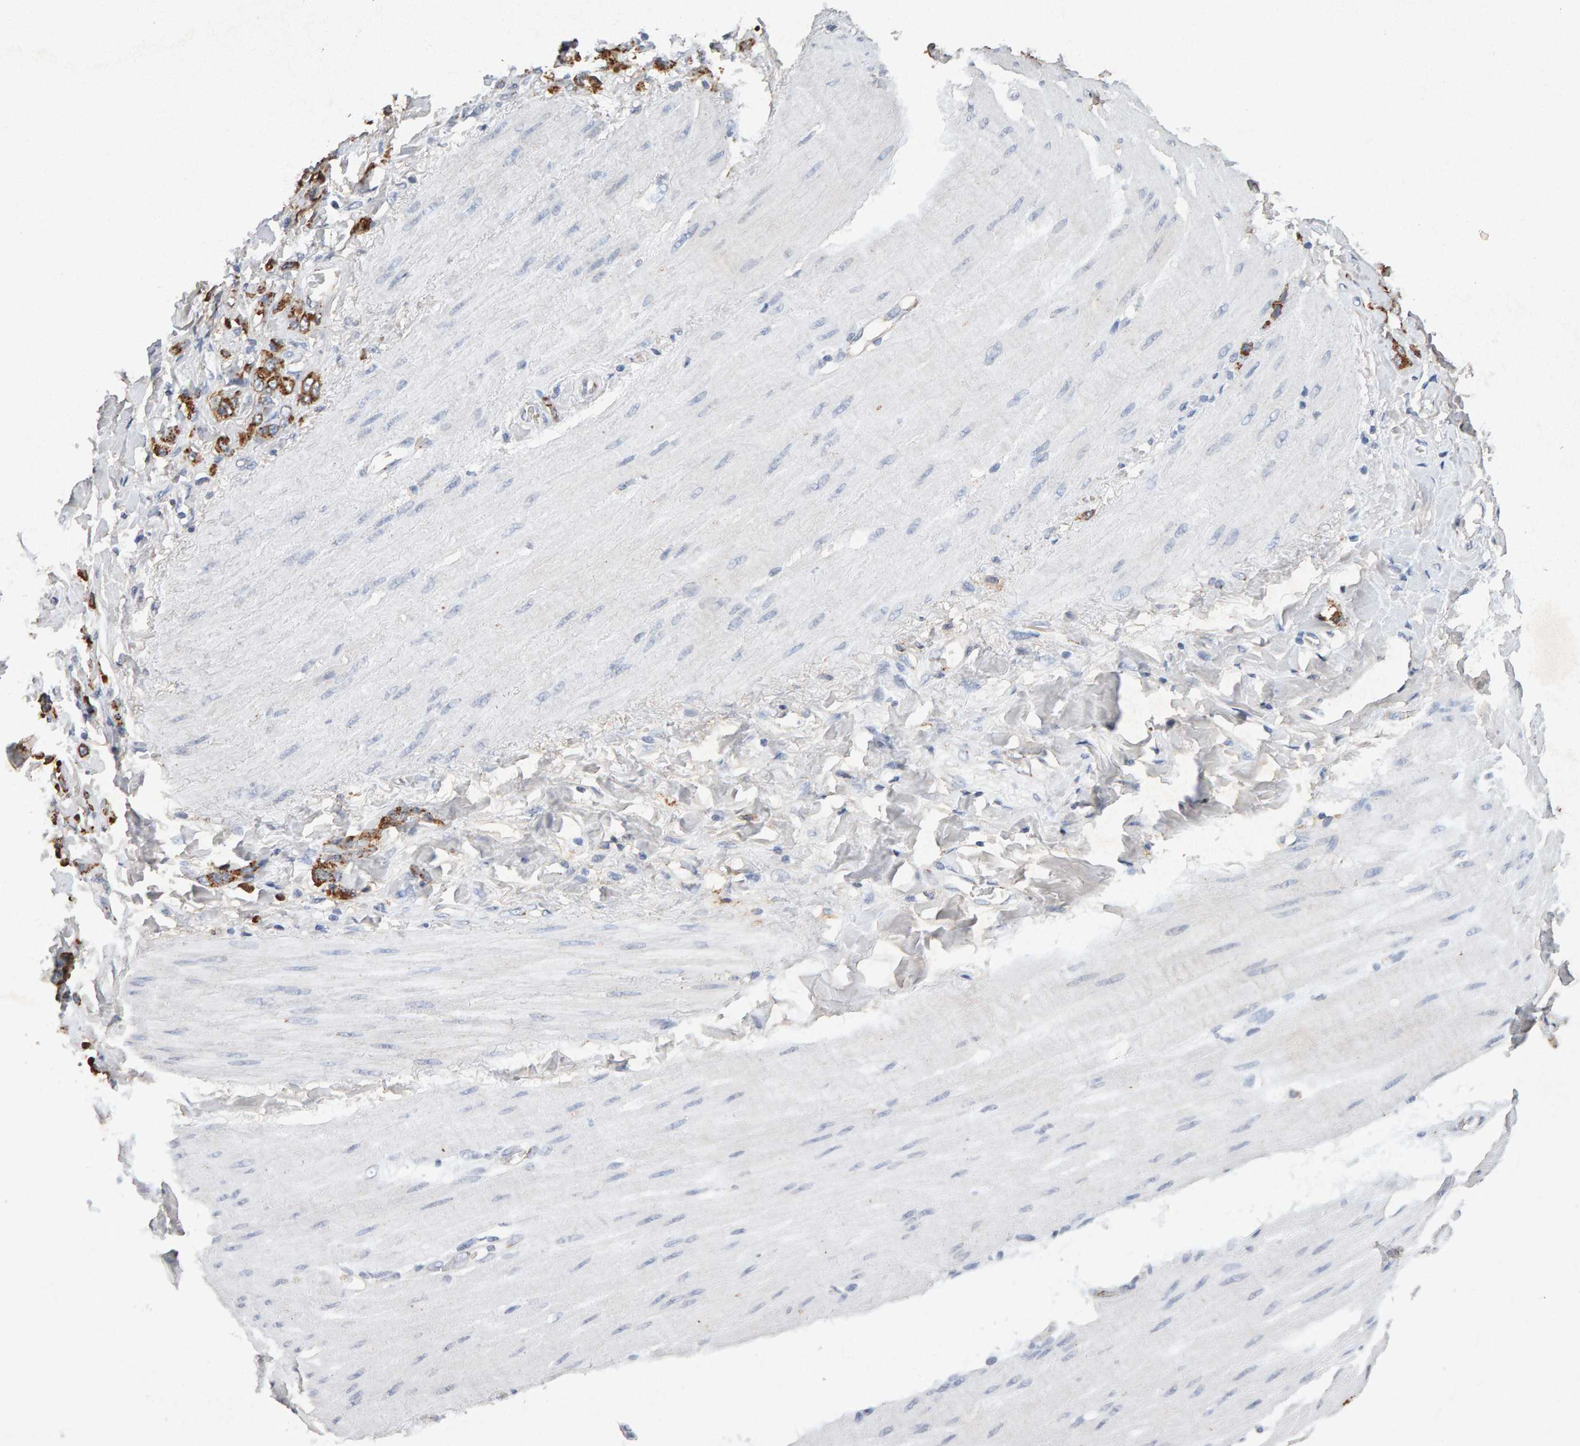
{"staining": {"intensity": "strong", "quantity": ">75%", "location": "cytoplasmic/membranous"}, "tissue": "stomach cancer", "cell_type": "Tumor cells", "image_type": "cancer", "snomed": [{"axis": "morphology", "description": "Normal tissue, NOS"}, {"axis": "morphology", "description": "Adenocarcinoma, NOS"}, {"axis": "topography", "description": "Stomach"}], "caption": "DAB (3,3'-diaminobenzidine) immunohistochemical staining of stomach adenocarcinoma shows strong cytoplasmic/membranous protein expression in approximately >75% of tumor cells.", "gene": "PTPRM", "patient": {"sex": "male", "age": 82}}